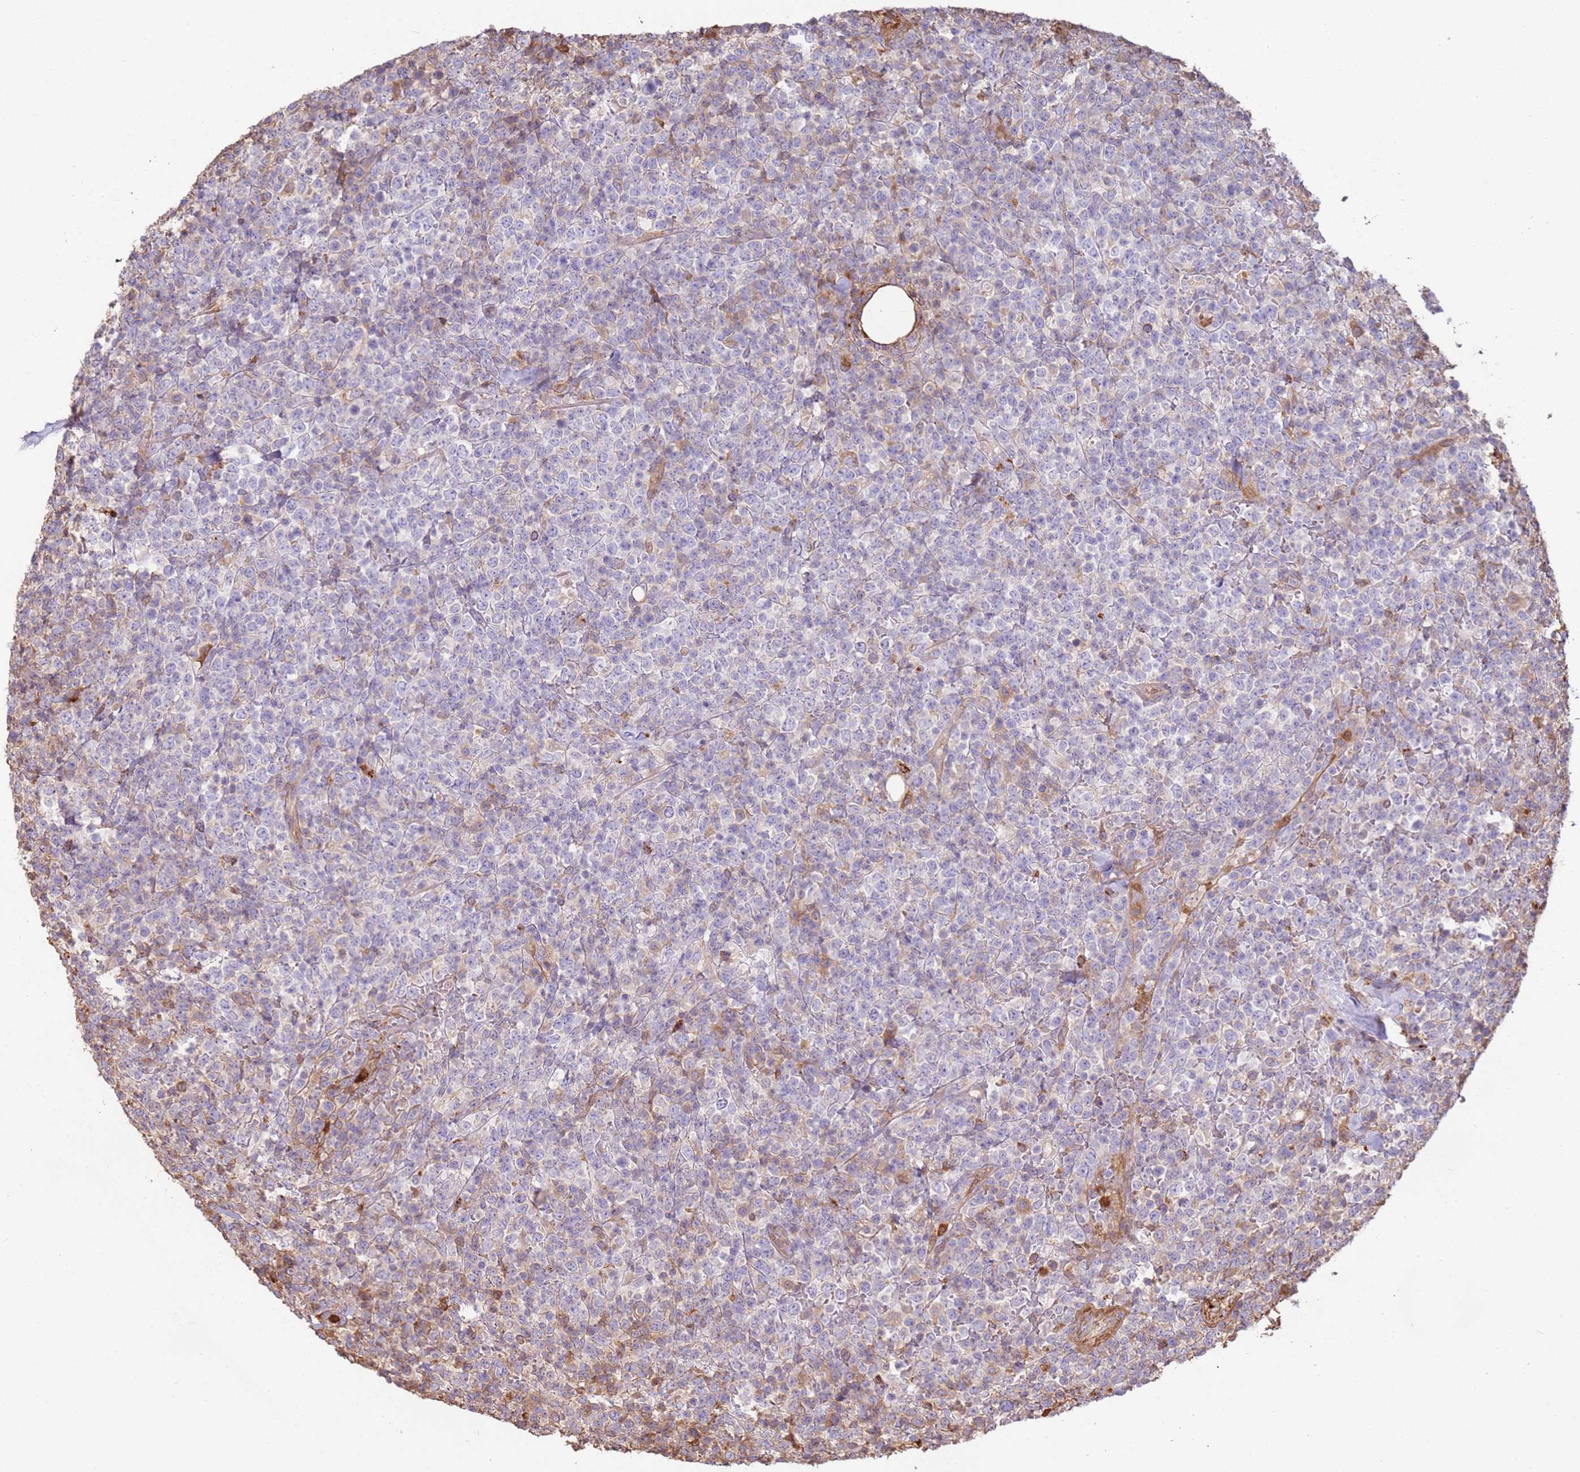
{"staining": {"intensity": "negative", "quantity": "none", "location": "none"}, "tissue": "lymphoma", "cell_type": "Tumor cells", "image_type": "cancer", "snomed": [{"axis": "morphology", "description": "Malignant lymphoma, non-Hodgkin's type, High grade"}, {"axis": "topography", "description": "Colon"}], "caption": "Immunohistochemical staining of lymphoma shows no significant positivity in tumor cells.", "gene": "NDUFAF4", "patient": {"sex": "female", "age": 53}}